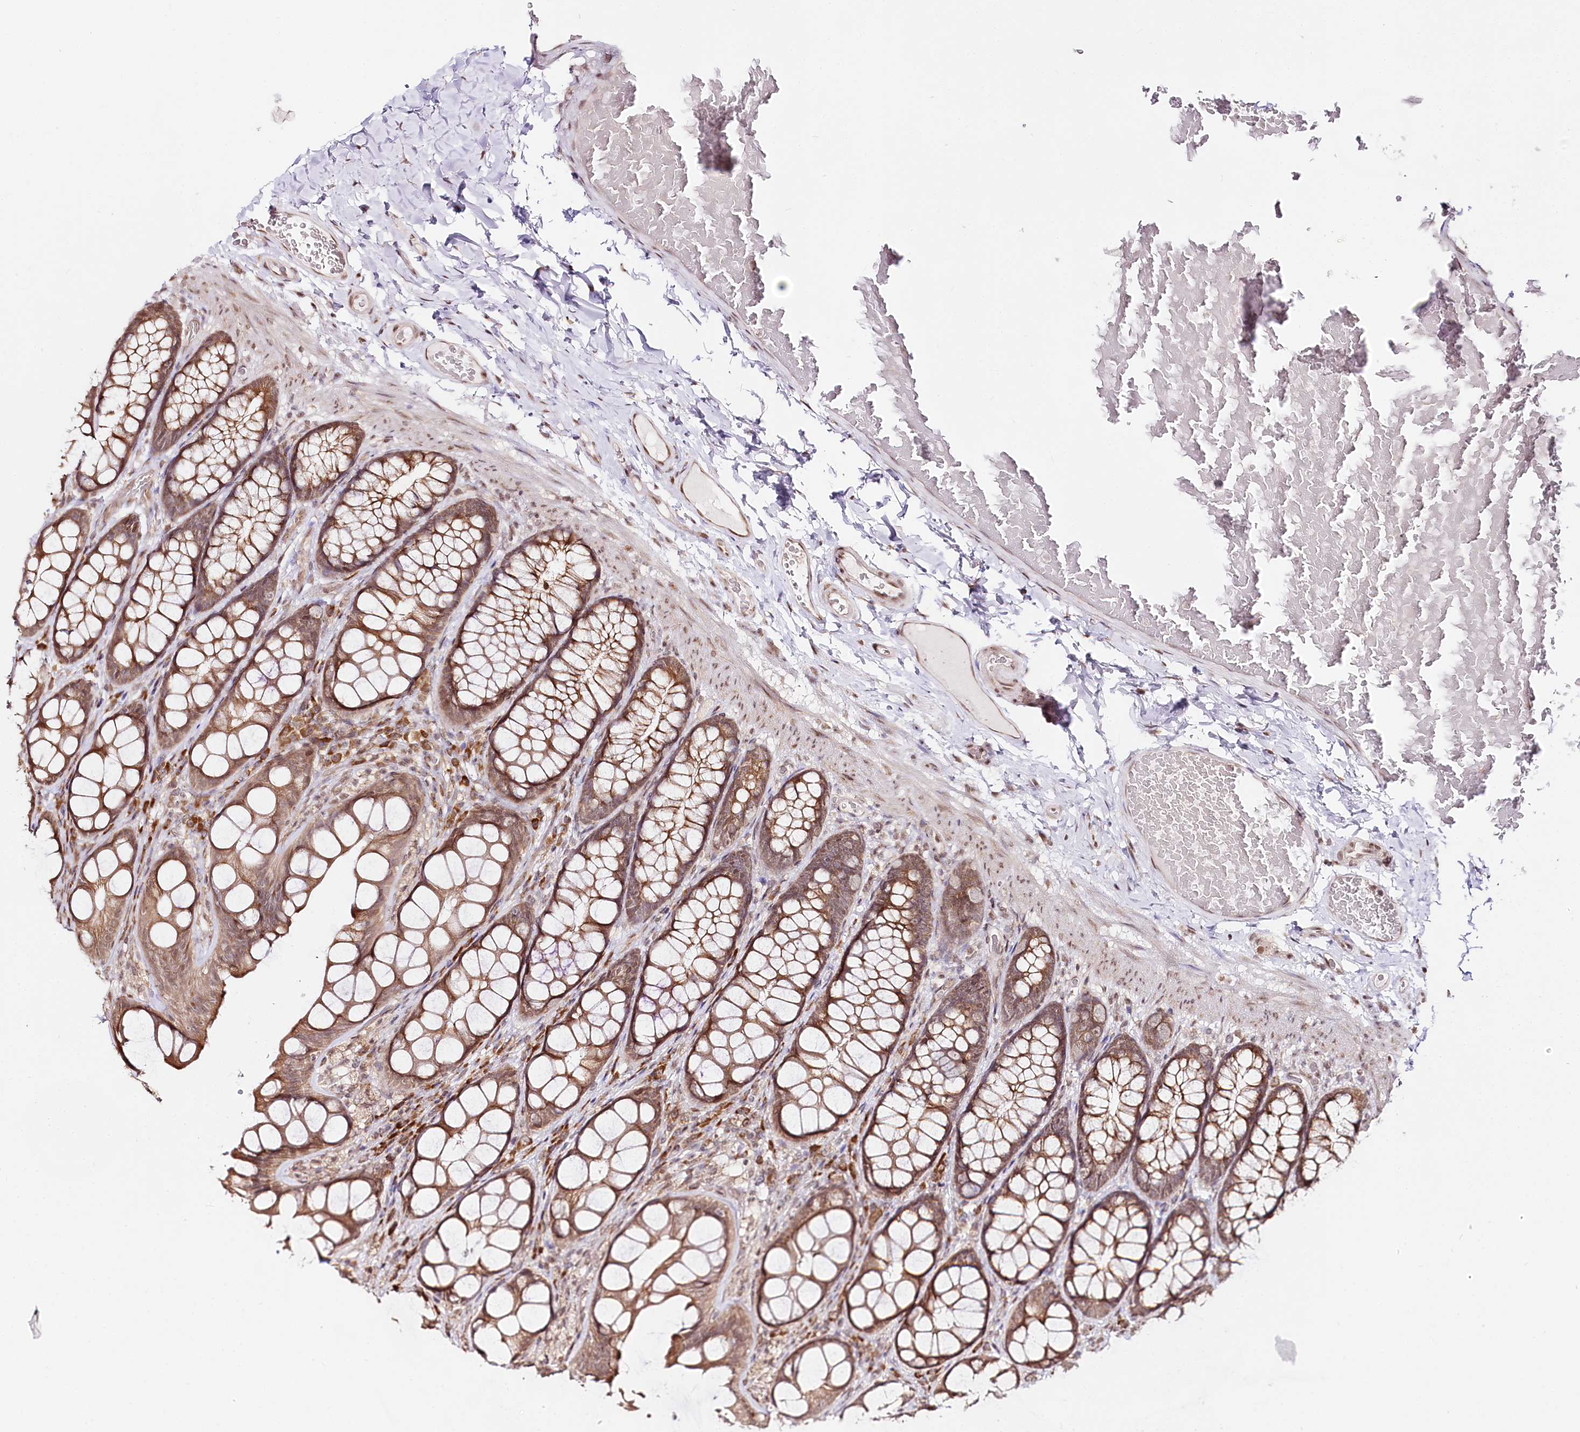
{"staining": {"intensity": "moderate", "quantity": ">75%", "location": "cytoplasmic/membranous,nuclear"}, "tissue": "colon", "cell_type": "Endothelial cells", "image_type": "normal", "snomed": [{"axis": "morphology", "description": "Normal tissue, NOS"}, {"axis": "topography", "description": "Colon"}], "caption": "Immunohistochemistry micrograph of unremarkable colon stained for a protein (brown), which demonstrates medium levels of moderate cytoplasmic/membranous,nuclear positivity in approximately >75% of endothelial cells.", "gene": "CNPY2", "patient": {"sex": "male", "age": 47}}